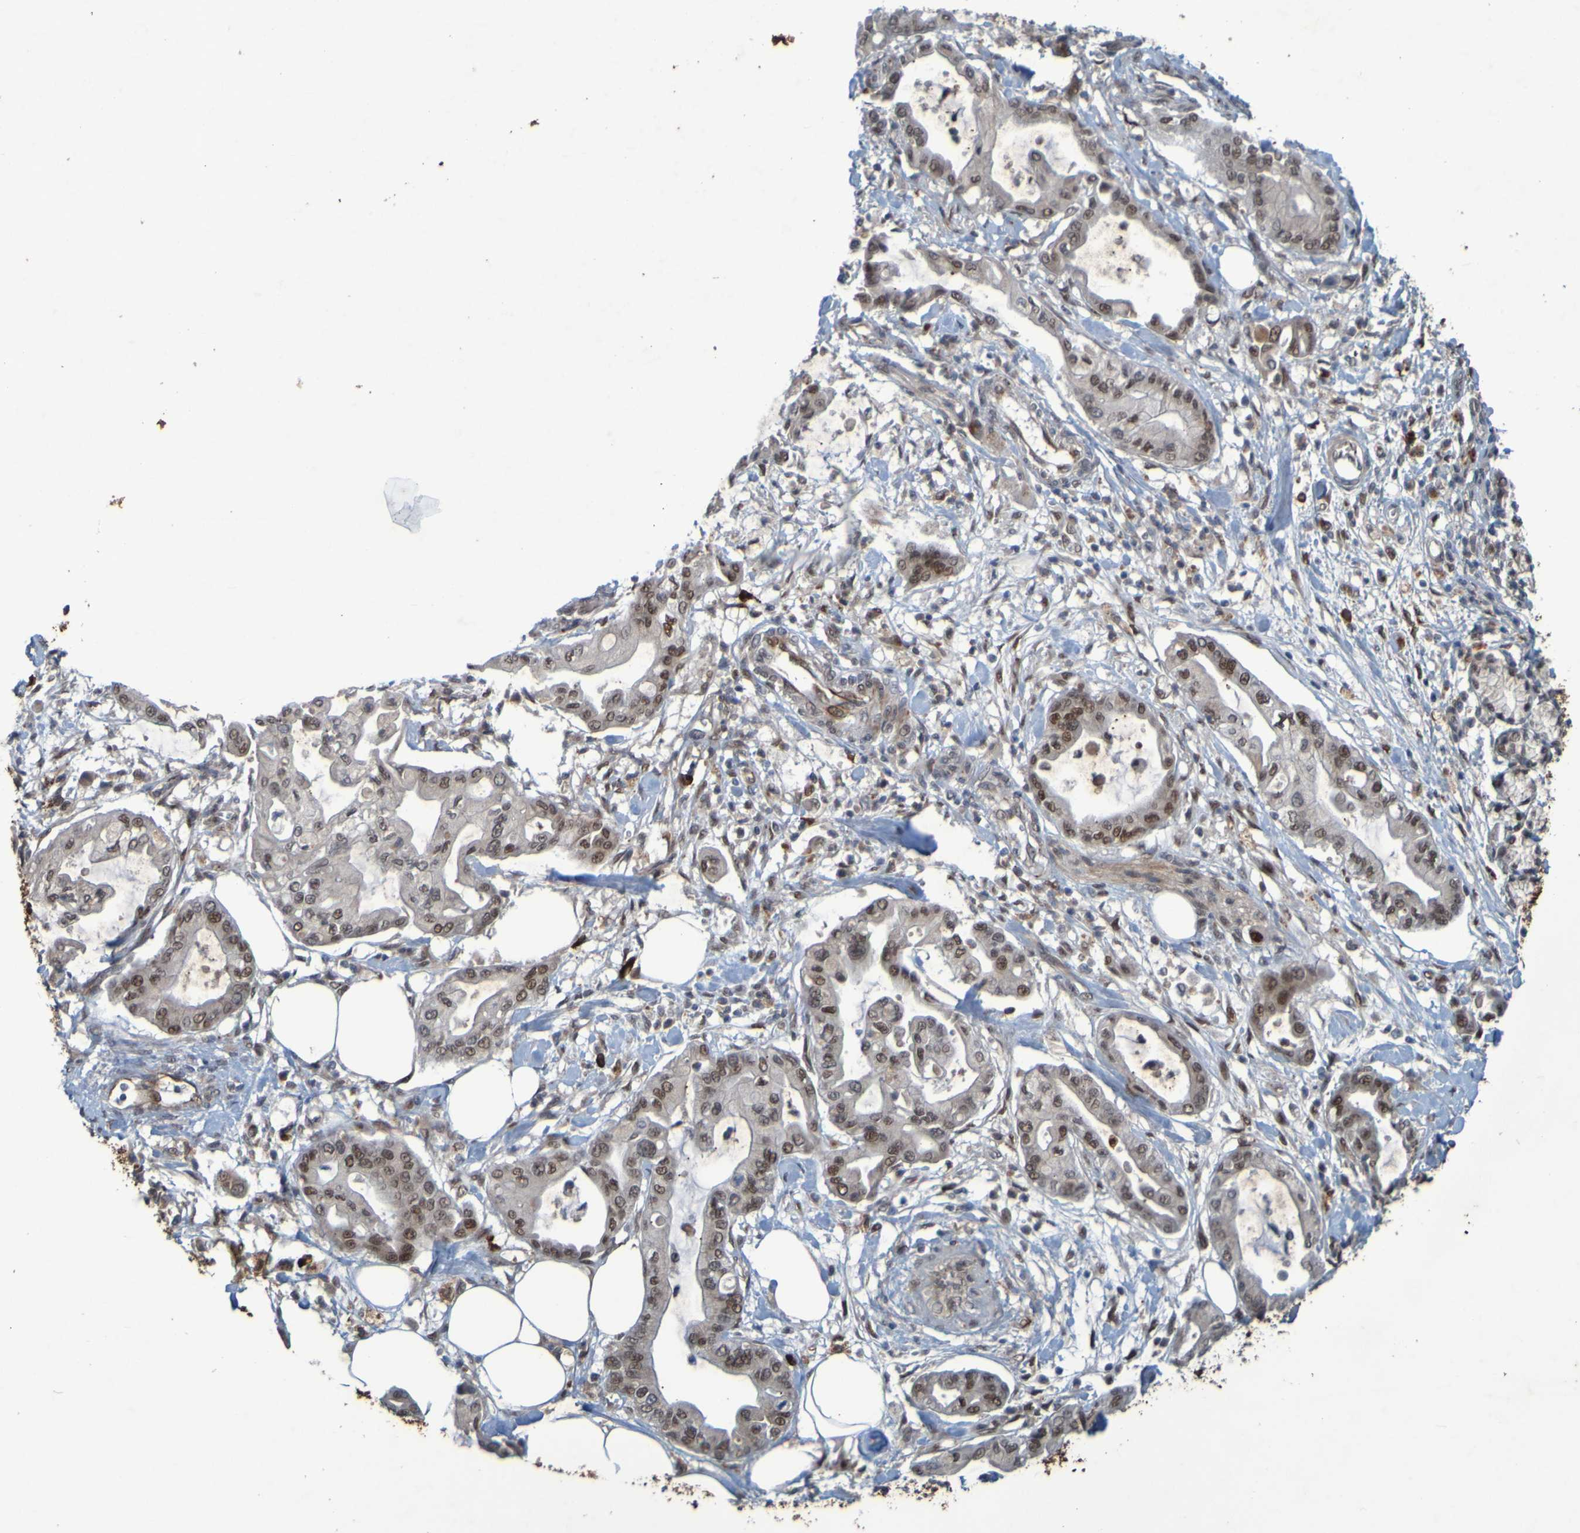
{"staining": {"intensity": "moderate", "quantity": ">75%", "location": "nuclear"}, "tissue": "pancreatic cancer", "cell_type": "Tumor cells", "image_type": "cancer", "snomed": [{"axis": "morphology", "description": "Adenocarcinoma, NOS"}, {"axis": "morphology", "description": "Adenocarcinoma, metastatic, NOS"}, {"axis": "topography", "description": "Lymph node"}, {"axis": "topography", "description": "Pancreas"}, {"axis": "topography", "description": "Duodenum"}], "caption": "Immunohistochemistry (IHC) of human pancreatic metastatic adenocarcinoma demonstrates medium levels of moderate nuclear positivity in approximately >75% of tumor cells.", "gene": "MCPH1", "patient": {"sex": "female", "age": 64}}